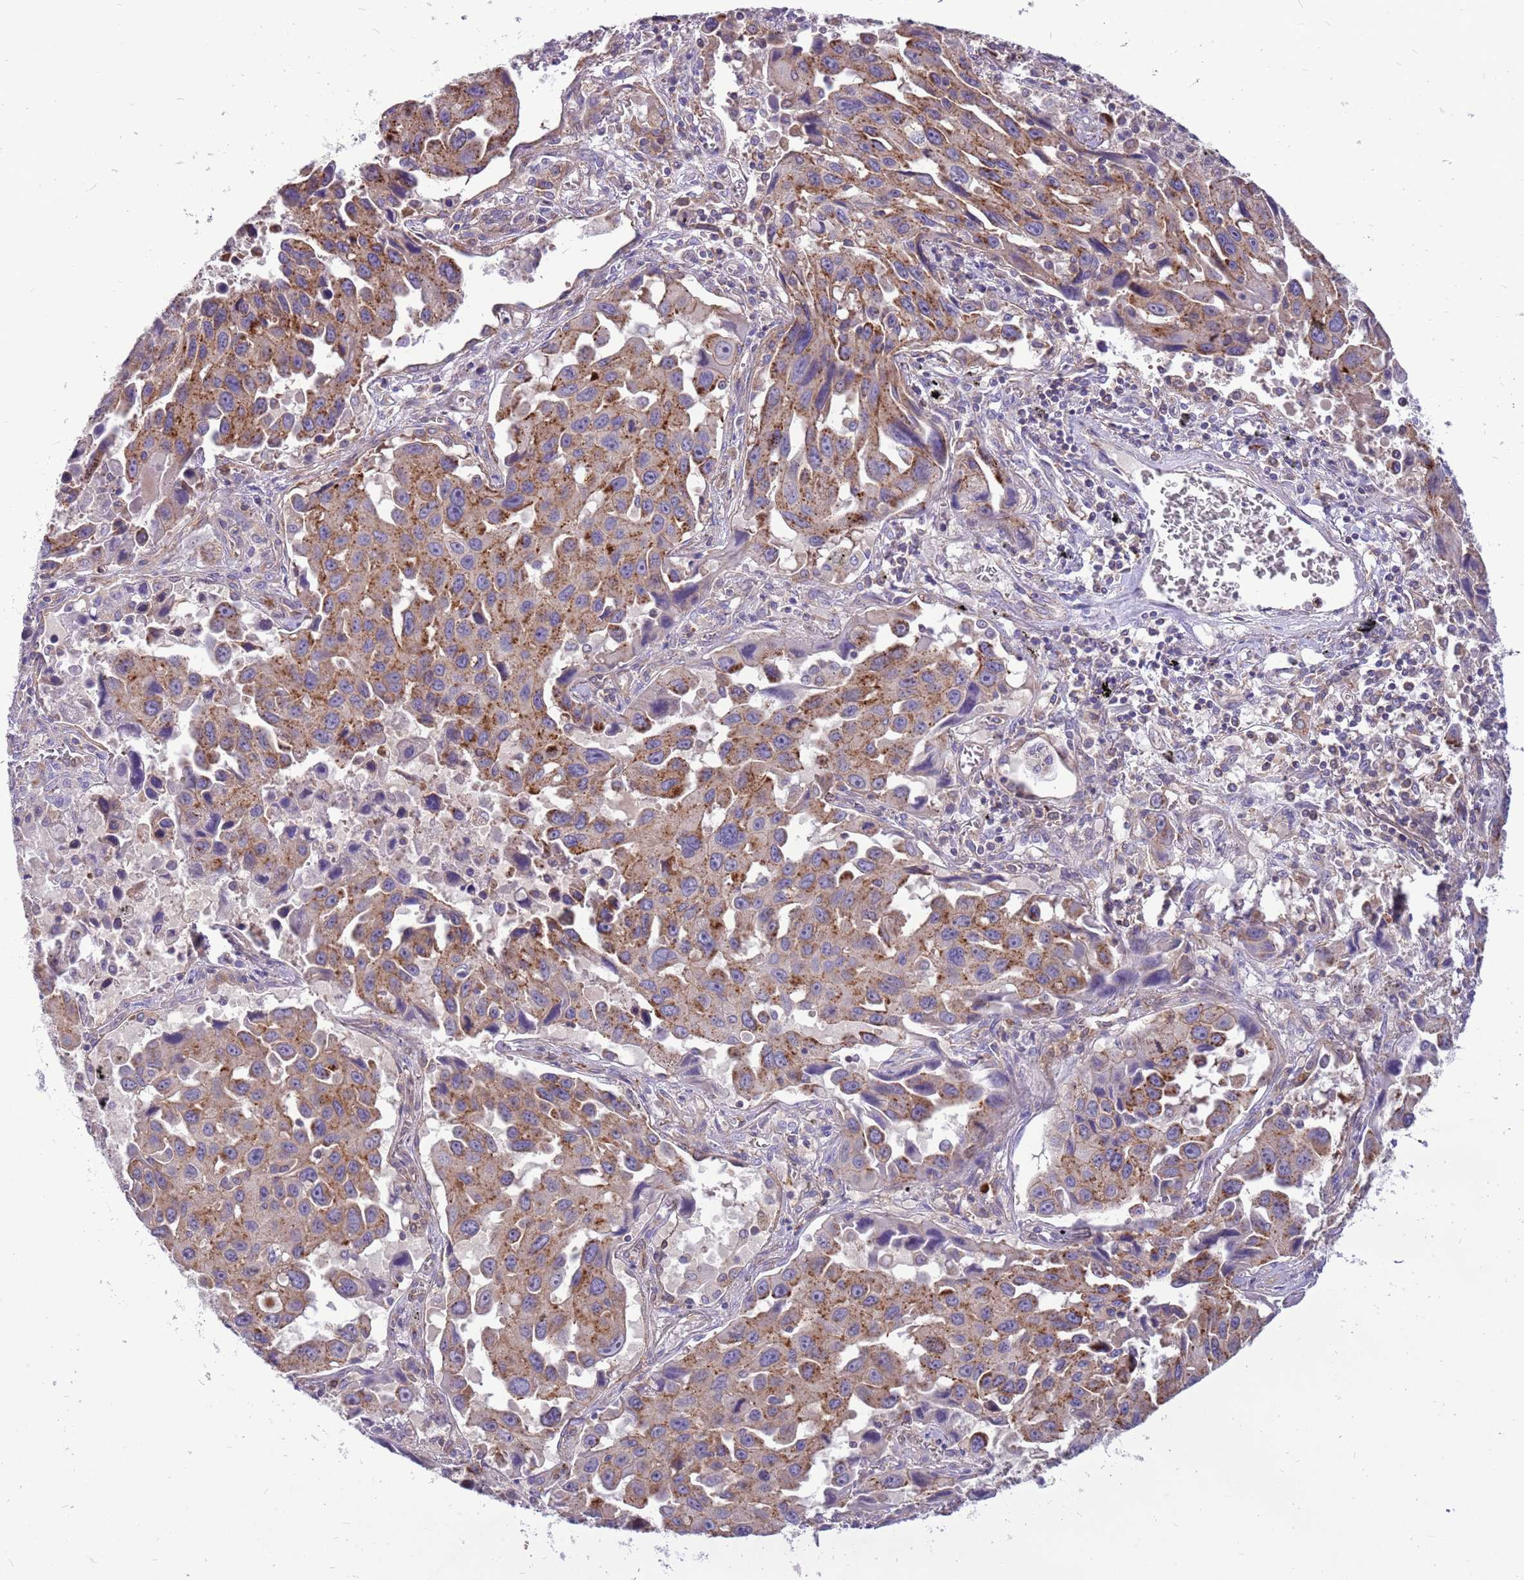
{"staining": {"intensity": "moderate", "quantity": ">75%", "location": "cytoplasmic/membranous"}, "tissue": "lung cancer", "cell_type": "Tumor cells", "image_type": "cancer", "snomed": [{"axis": "morphology", "description": "Adenocarcinoma, NOS"}, {"axis": "topography", "description": "Lung"}], "caption": "A brown stain highlights moderate cytoplasmic/membranous staining of a protein in human lung cancer tumor cells.", "gene": "WDR90", "patient": {"sex": "male", "age": 66}}